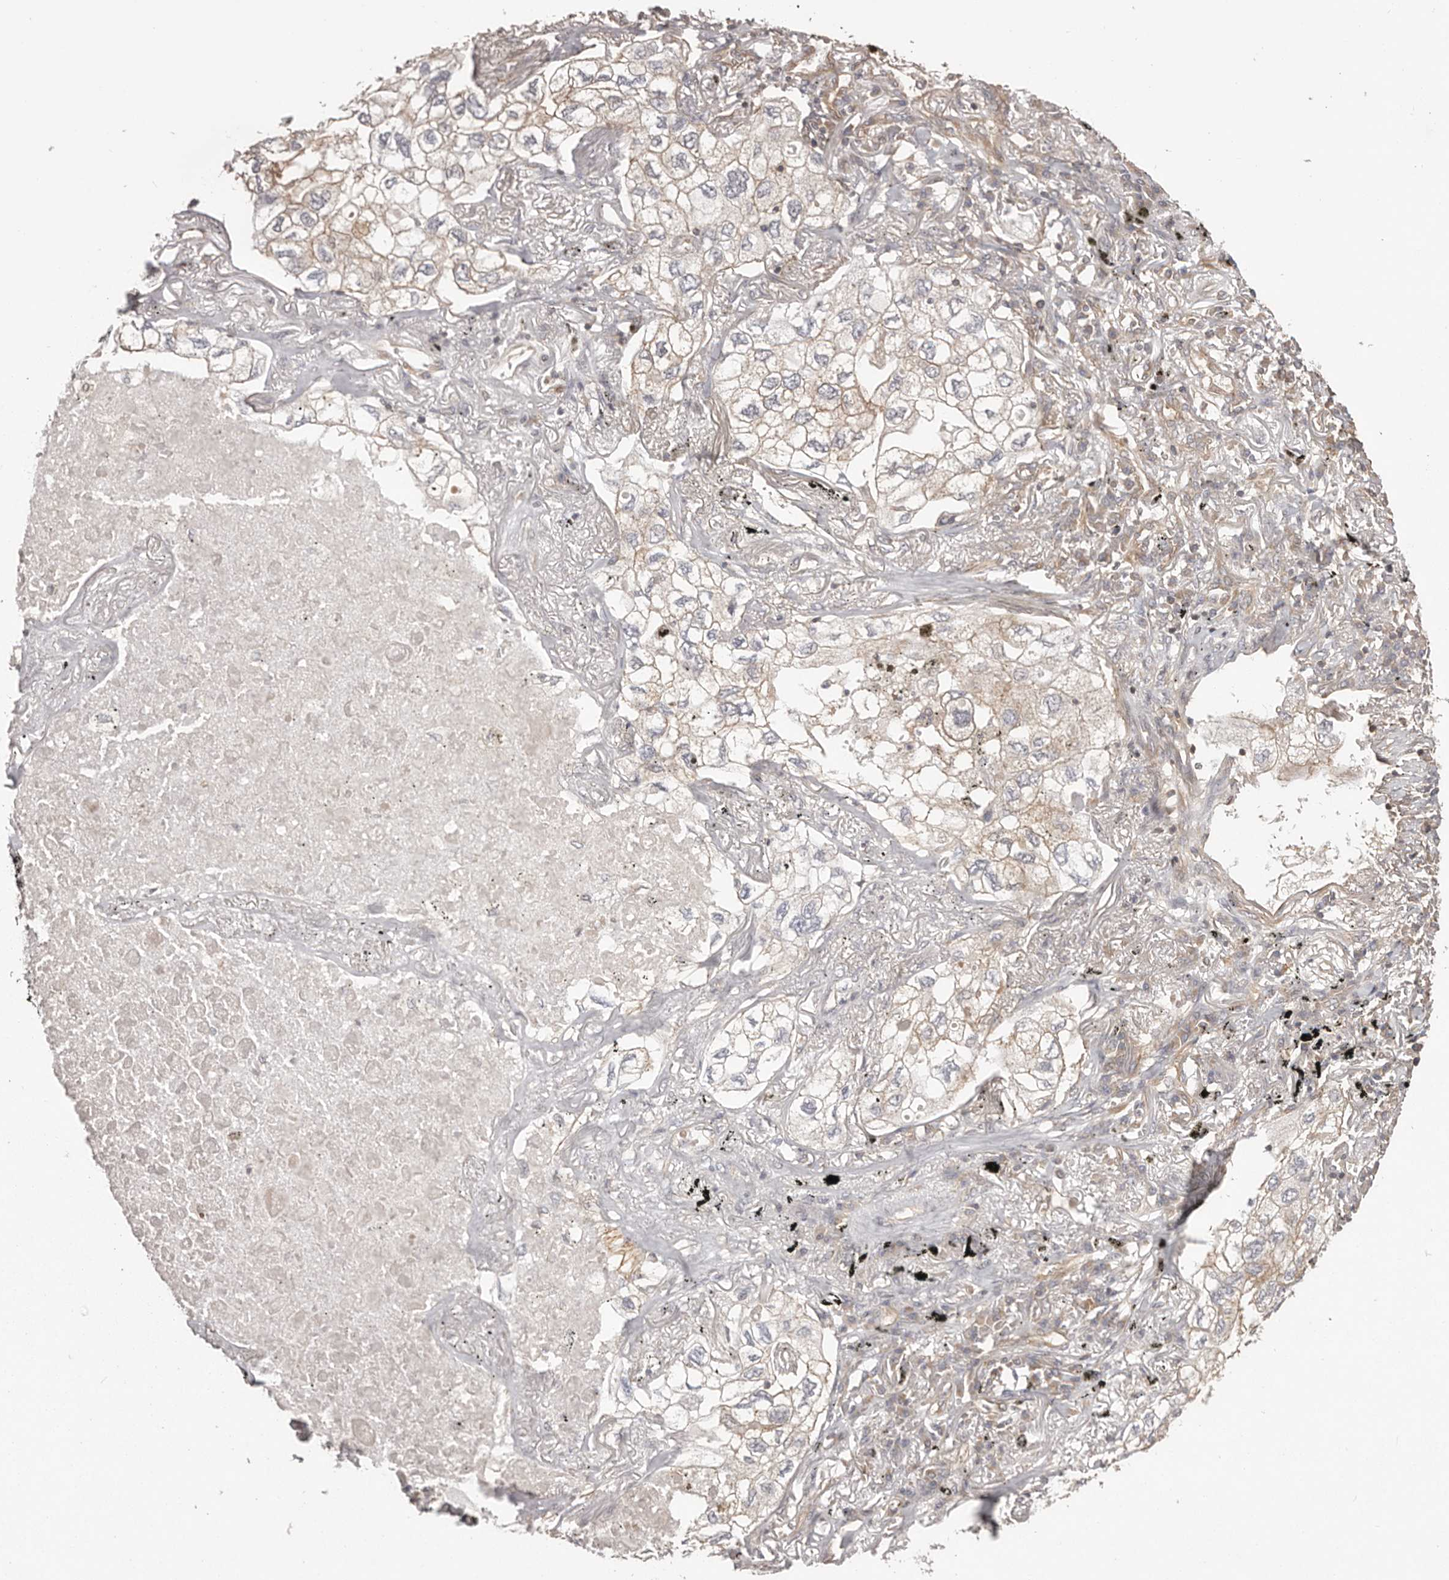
{"staining": {"intensity": "weak", "quantity": "<25%", "location": "cytoplasmic/membranous"}, "tissue": "lung cancer", "cell_type": "Tumor cells", "image_type": "cancer", "snomed": [{"axis": "morphology", "description": "Adenocarcinoma, NOS"}, {"axis": "topography", "description": "Lung"}], "caption": "Tumor cells are negative for protein expression in human adenocarcinoma (lung).", "gene": "NFKBIA", "patient": {"sex": "male", "age": 65}}